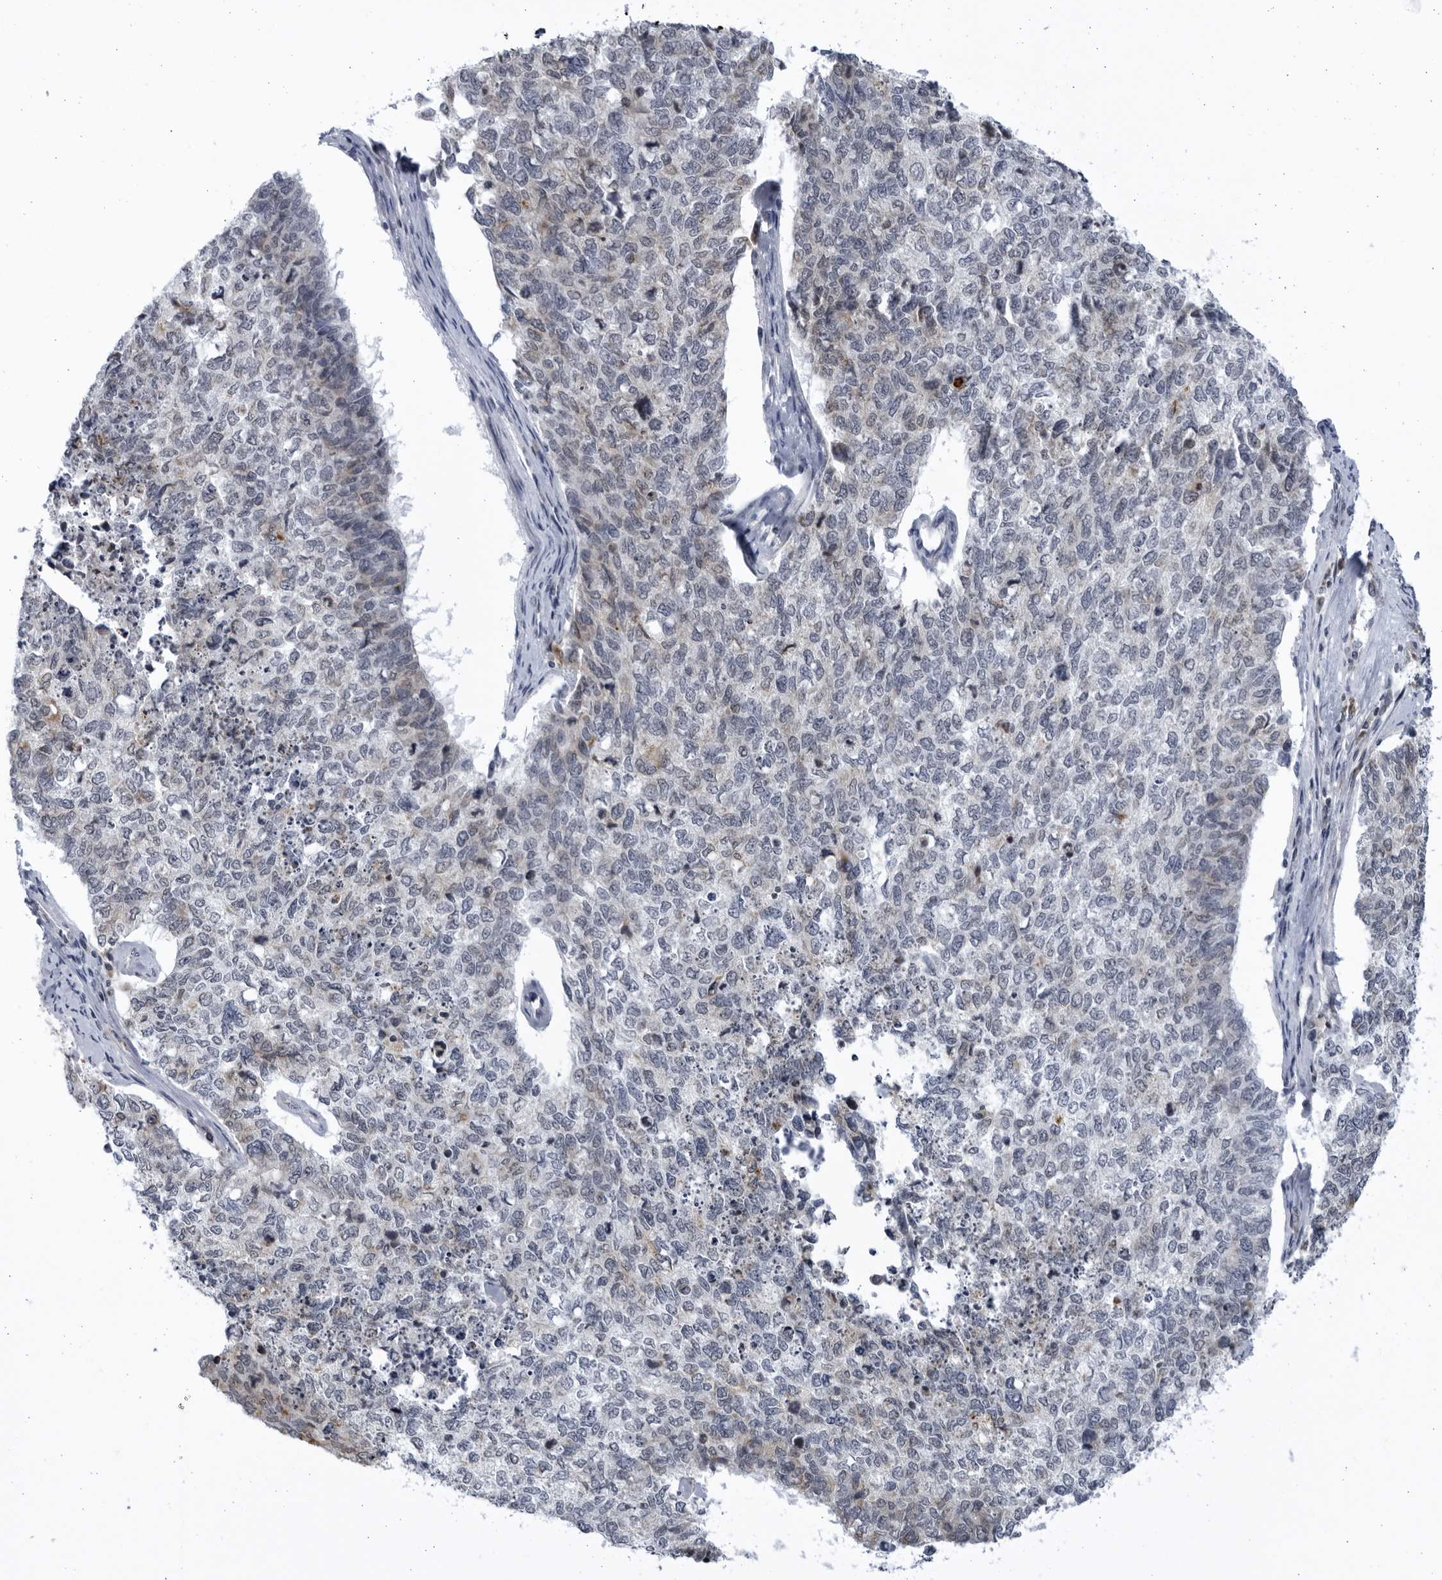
{"staining": {"intensity": "moderate", "quantity": "<25%", "location": "cytoplasmic/membranous"}, "tissue": "cervical cancer", "cell_type": "Tumor cells", "image_type": "cancer", "snomed": [{"axis": "morphology", "description": "Squamous cell carcinoma, NOS"}, {"axis": "topography", "description": "Cervix"}], "caption": "Approximately <25% of tumor cells in cervical squamous cell carcinoma reveal moderate cytoplasmic/membranous protein expression as visualized by brown immunohistochemical staining.", "gene": "SLC25A22", "patient": {"sex": "female", "age": 63}}